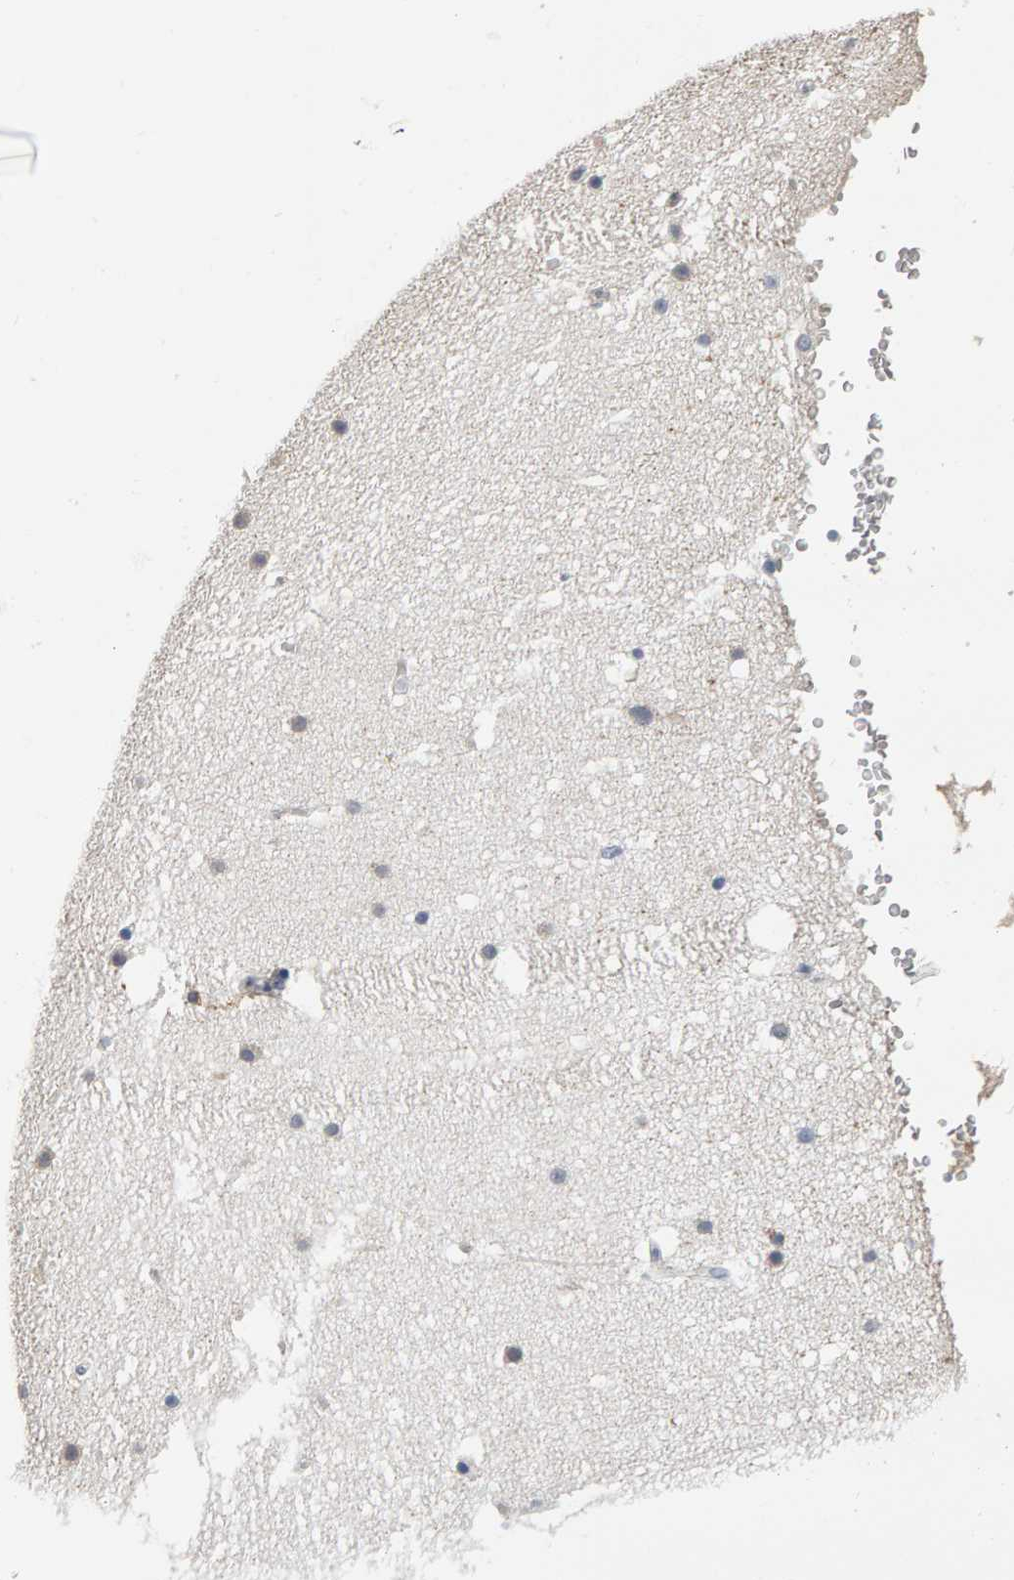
{"staining": {"intensity": "negative", "quantity": "none", "location": "none"}, "tissue": "cerebellum", "cell_type": "Cells in granular layer", "image_type": "normal", "snomed": [{"axis": "morphology", "description": "Normal tissue, NOS"}, {"axis": "topography", "description": "Cerebellum"}], "caption": "Immunohistochemistry (IHC) micrograph of unremarkable cerebellum: cerebellum stained with DAB reveals no significant protein expression in cells in granular layer. (Brightfield microscopy of DAB (3,3'-diaminobenzidine) immunohistochemistry (IHC) at high magnification).", "gene": "ADHFE1", "patient": {"sex": "male", "age": 57}}